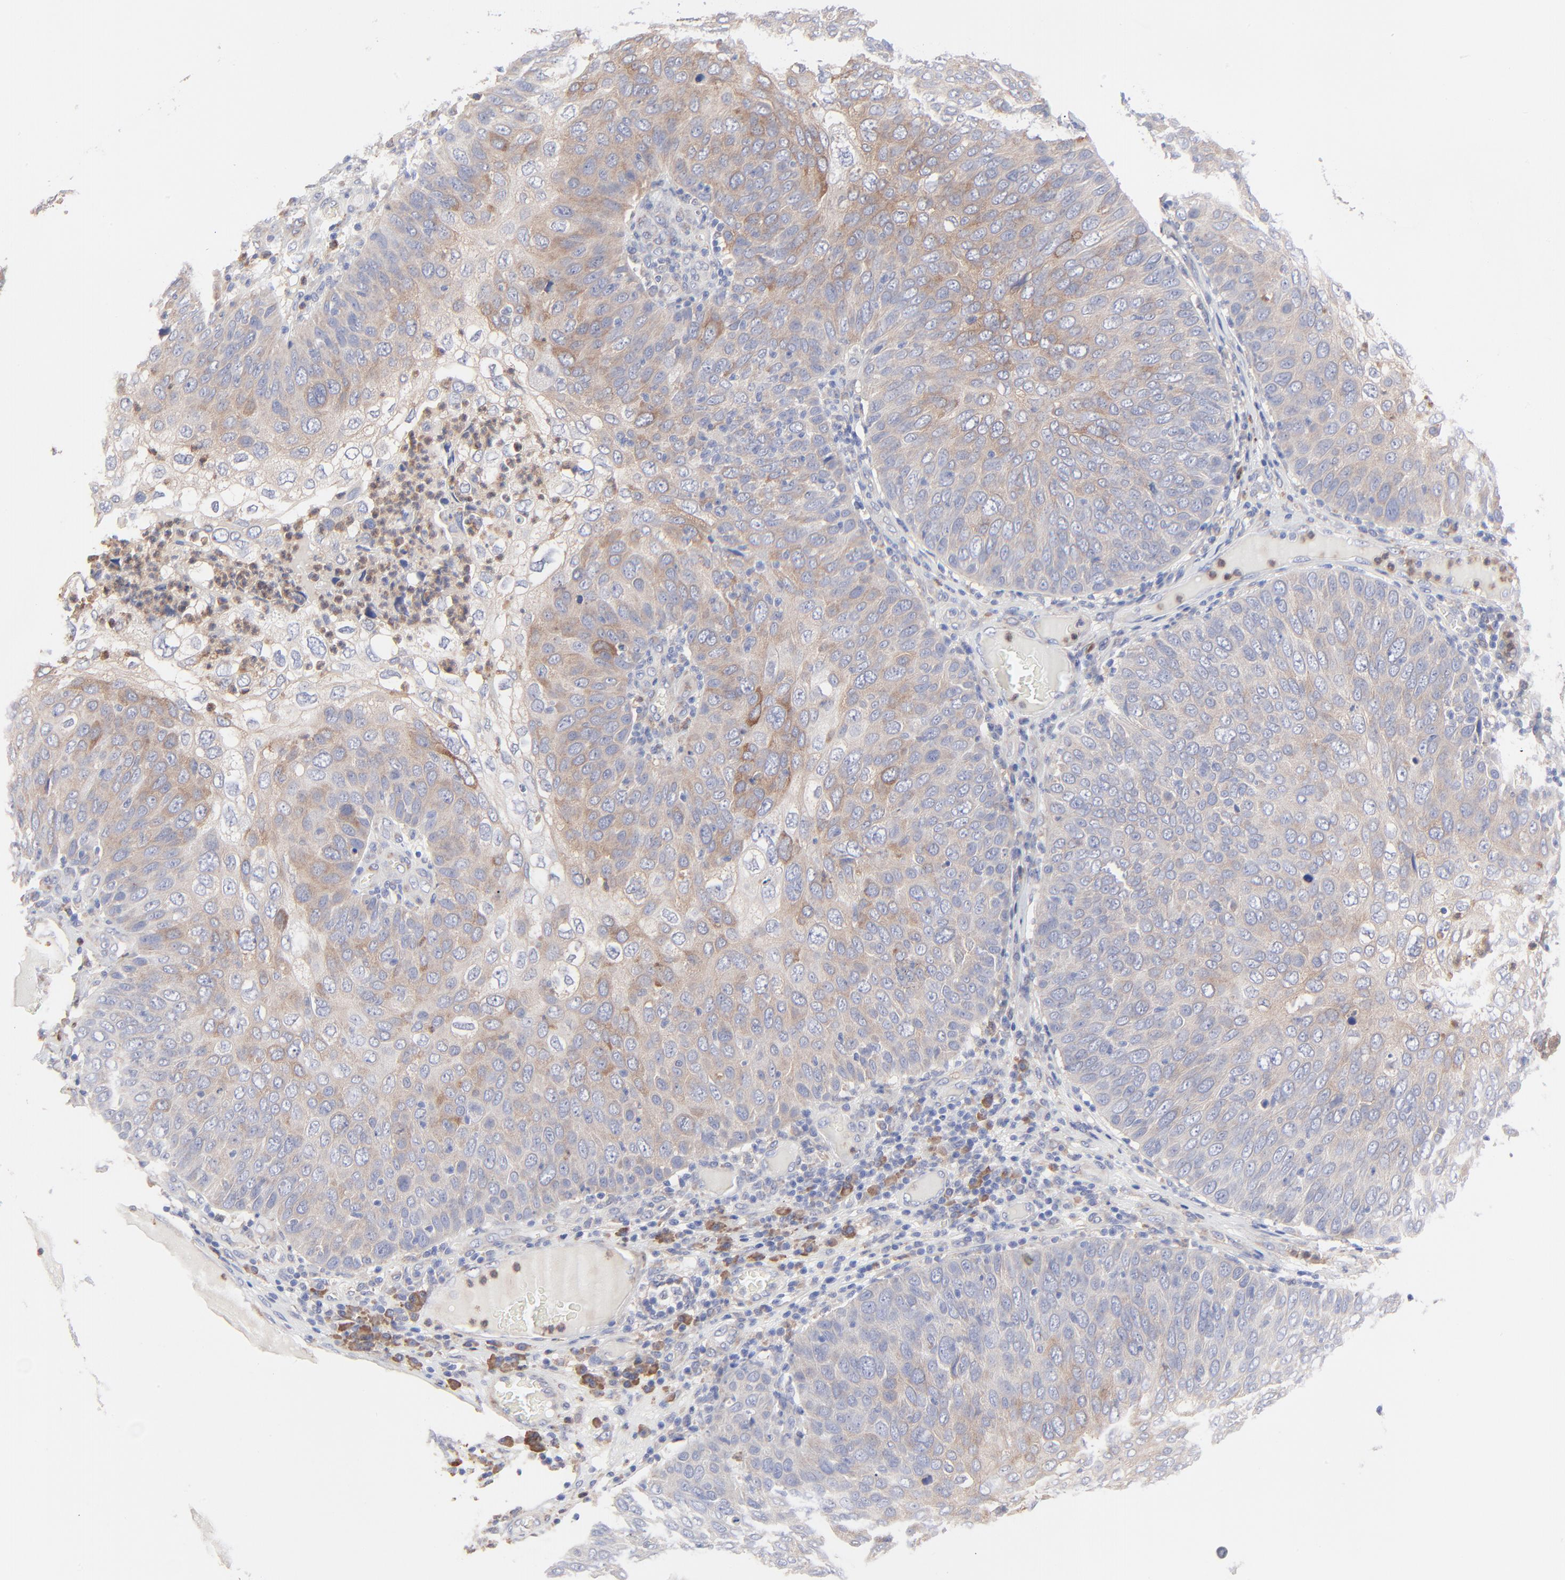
{"staining": {"intensity": "moderate", "quantity": ">75%", "location": "cytoplasmic/membranous"}, "tissue": "skin cancer", "cell_type": "Tumor cells", "image_type": "cancer", "snomed": [{"axis": "morphology", "description": "Squamous cell carcinoma, NOS"}, {"axis": "topography", "description": "Skin"}], "caption": "Tumor cells demonstrate medium levels of moderate cytoplasmic/membranous staining in about >75% of cells in skin squamous cell carcinoma. The staining is performed using DAB brown chromogen to label protein expression. The nuclei are counter-stained blue using hematoxylin.", "gene": "PPFIBP2", "patient": {"sex": "male", "age": 87}}